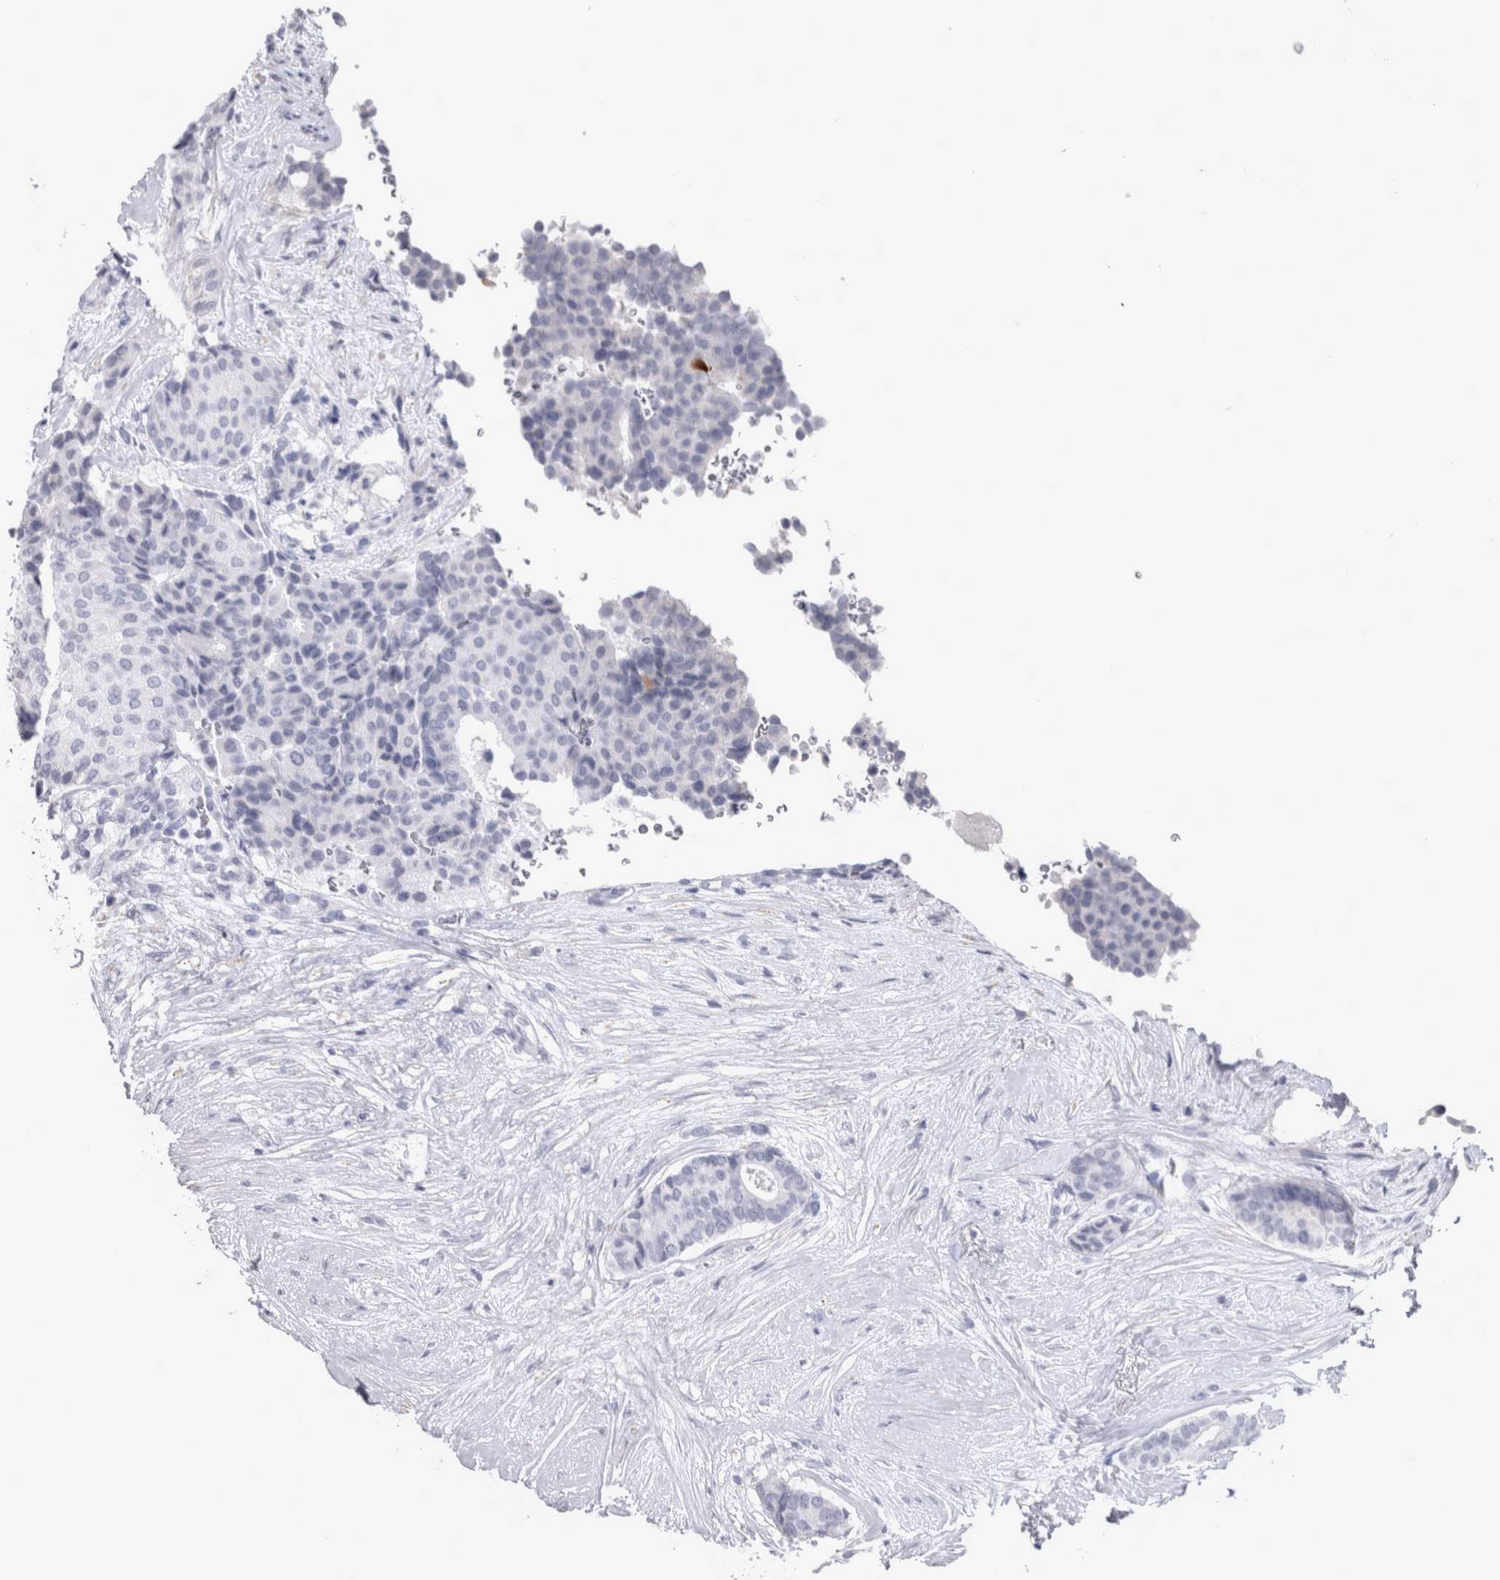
{"staining": {"intensity": "negative", "quantity": "none", "location": "none"}, "tissue": "breast cancer", "cell_type": "Tumor cells", "image_type": "cancer", "snomed": [{"axis": "morphology", "description": "Duct carcinoma"}, {"axis": "topography", "description": "Breast"}], "caption": "Immunohistochemical staining of human breast cancer (infiltrating ductal carcinoma) reveals no significant staining in tumor cells. The staining is performed using DAB (3,3'-diaminobenzidine) brown chromogen with nuclei counter-stained in using hematoxylin.", "gene": "MSMB", "patient": {"sex": "female", "age": 75}}